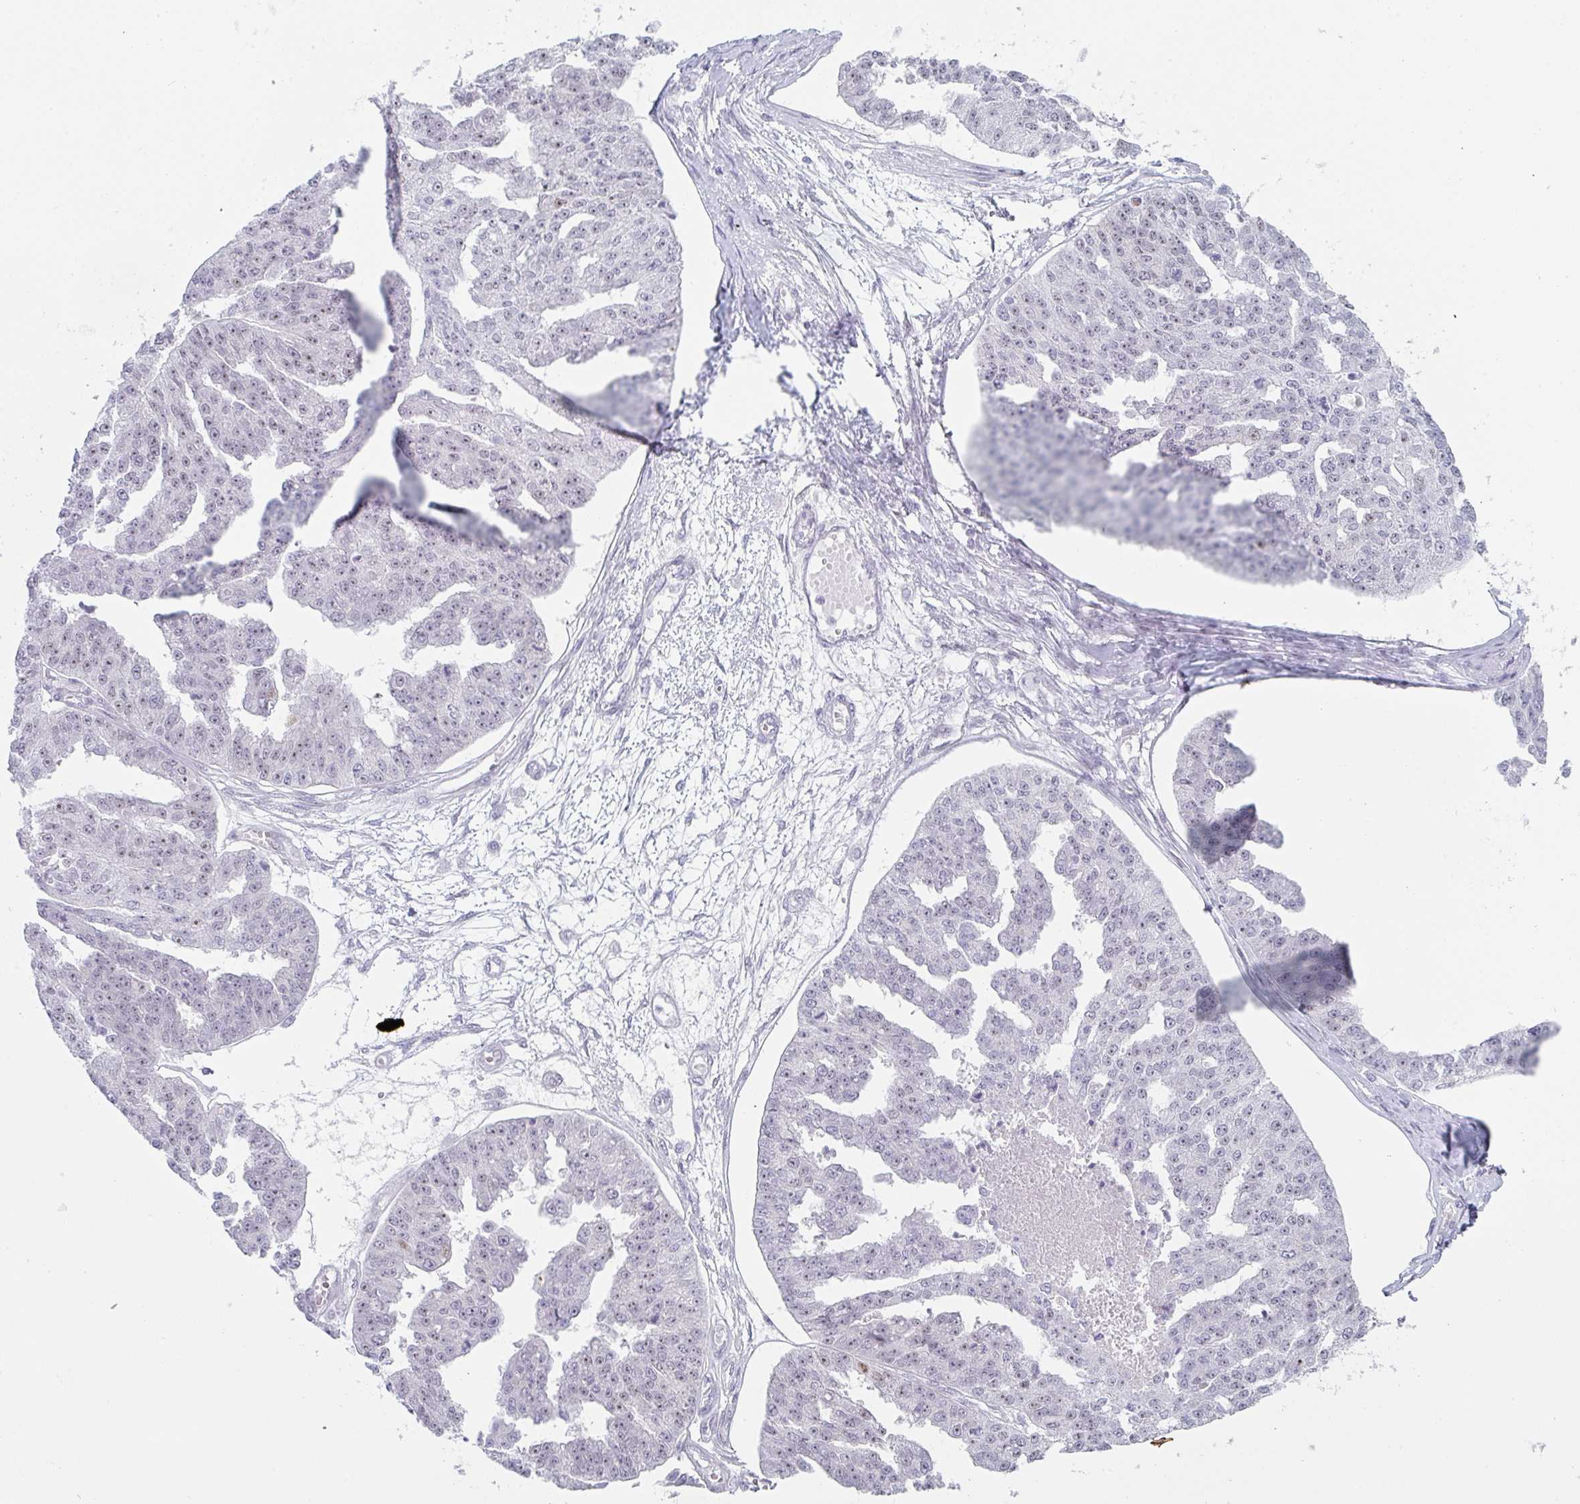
{"staining": {"intensity": "weak", "quantity": "25%-75%", "location": "nuclear"}, "tissue": "ovarian cancer", "cell_type": "Tumor cells", "image_type": "cancer", "snomed": [{"axis": "morphology", "description": "Cystadenocarcinoma, serous, NOS"}, {"axis": "topography", "description": "Ovary"}], "caption": "A high-resolution photomicrograph shows immunohistochemistry (IHC) staining of ovarian serous cystadenocarcinoma, which exhibits weak nuclear staining in approximately 25%-75% of tumor cells. The staining was performed using DAB (3,3'-diaminobenzidine) to visualize the protein expression in brown, while the nuclei were stained in blue with hematoxylin (Magnification: 20x).", "gene": "POU2AF2", "patient": {"sex": "female", "age": 58}}